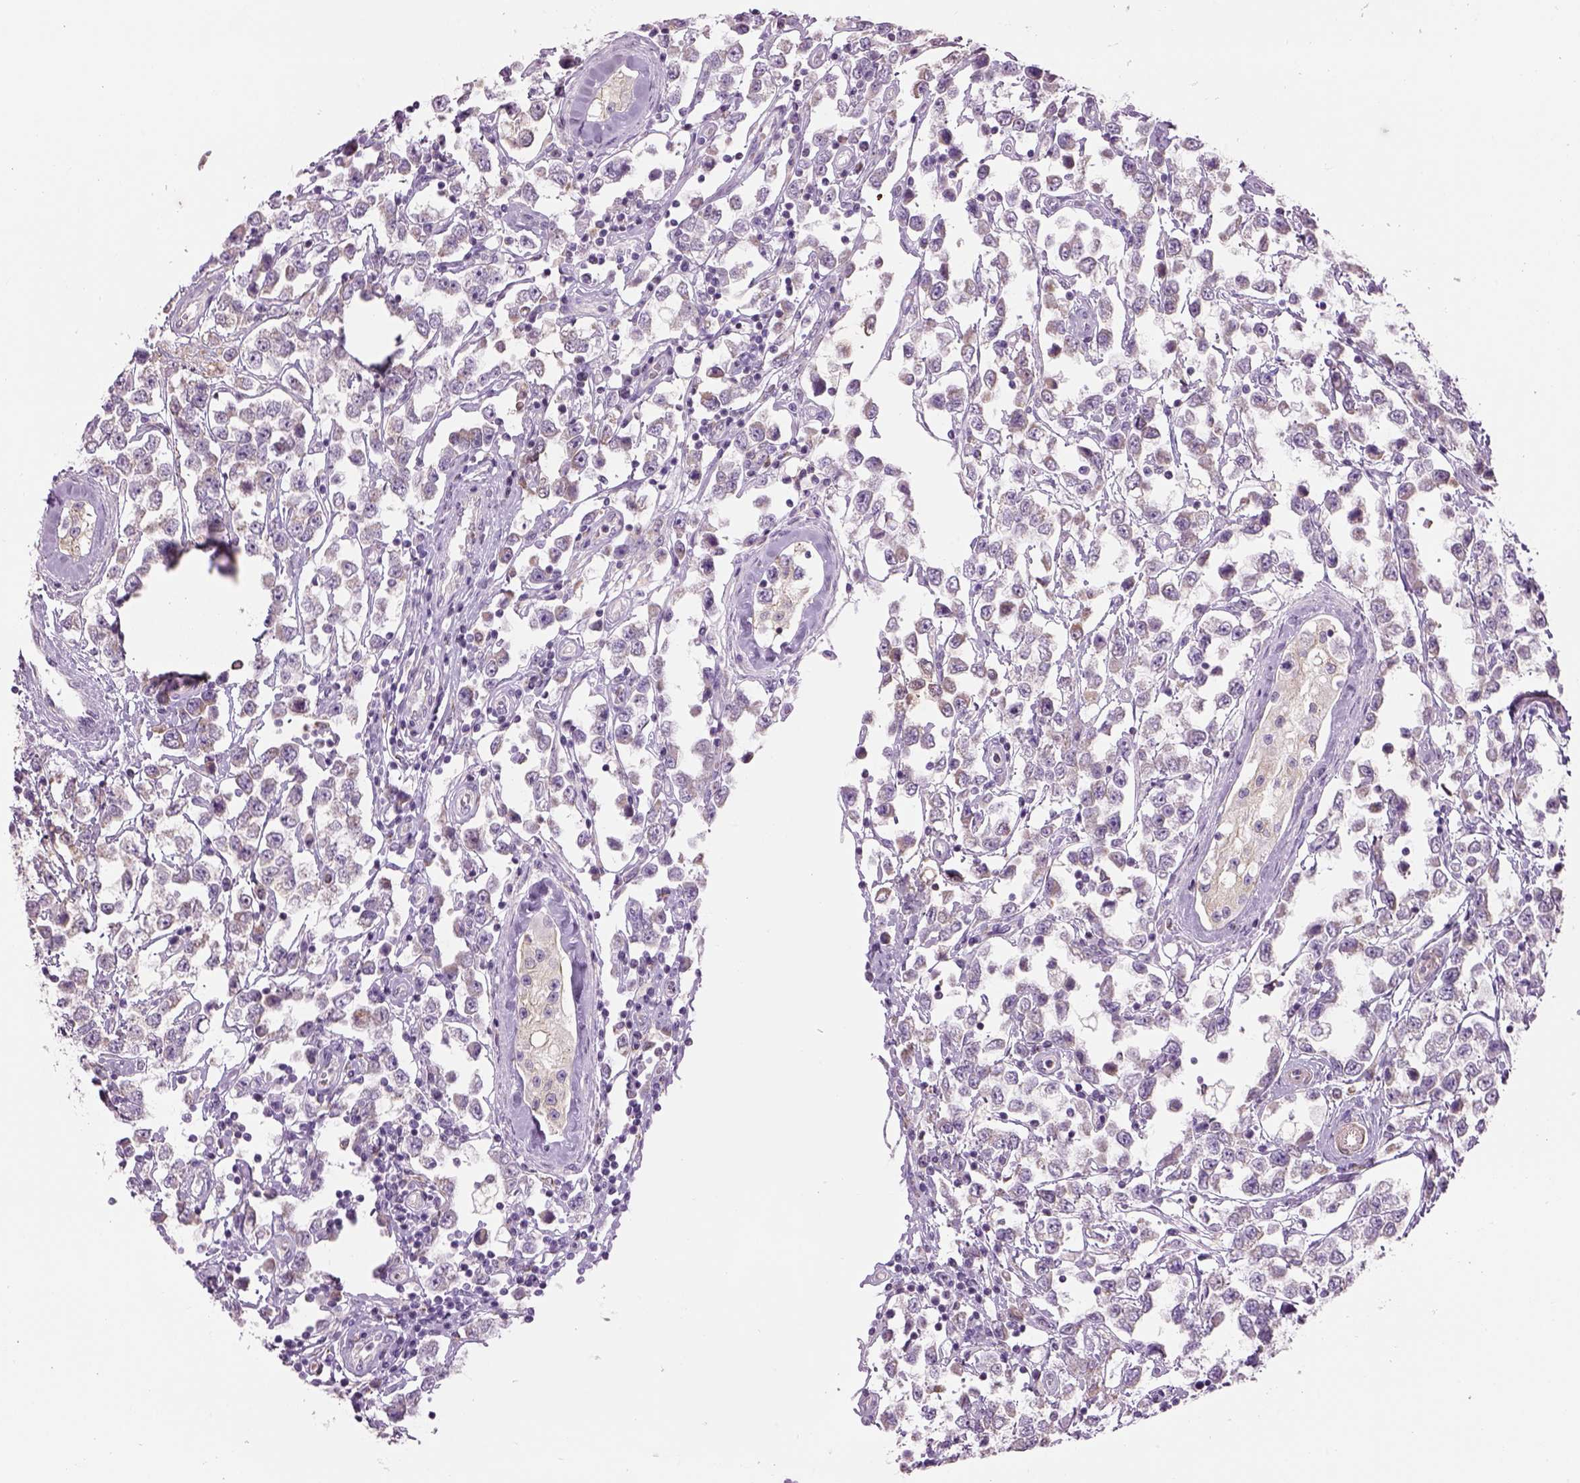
{"staining": {"intensity": "weak", "quantity": "<25%", "location": "cytoplasmic/membranous"}, "tissue": "testis cancer", "cell_type": "Tumor cells", "image_type": "cancer", "snomed": [{"axis": "morphology", "description": "Seminoma, NOS"}, {"axis": "topography", "description": "Testis"}], "caption": "High power microscopy photomicrograph of an immunohistochemistry (IHC) photomicrograph of seminoma (testis), revealing no significant expression in tumor cells.", "gene": "IFT52", "patient": {"sex": "male", "age": 34}}